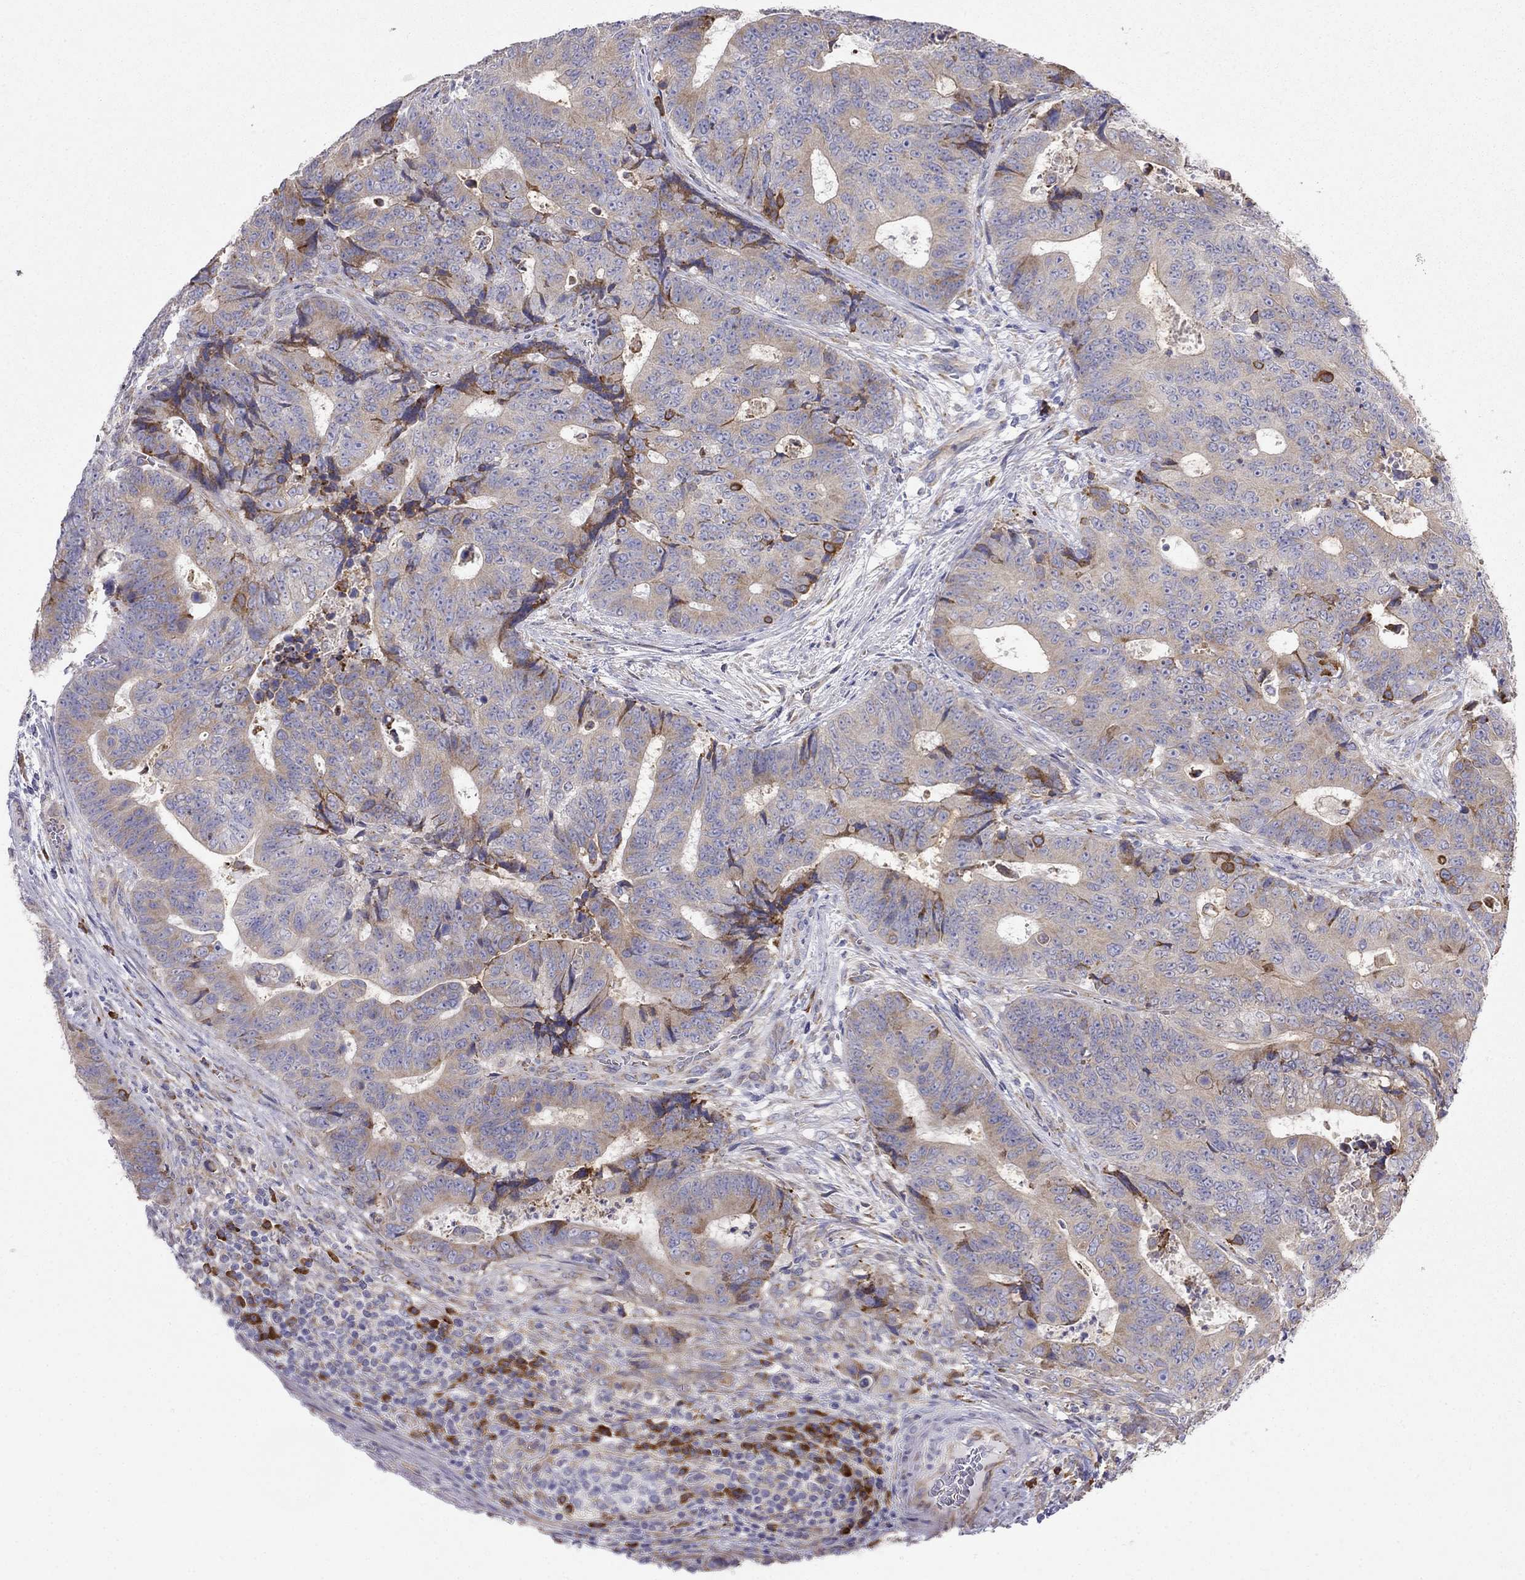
{"staining": {"intensity": "moderate", "quantity": "25%-75%", "location": "cytoplasmic/membranous"}, "tissue": "colorectal cancer", "cell_type": "Tumor cells", "image_type": "cancer", "snomed": [{"axis": "morphology", "description": "Adenocarcinoma, NOS"}, {"axis": "topography", "description": "Colon"}], "caption": "IHC of human colorectal adenocarcinoma demonstrates medium levels of moderate cytoplasmic/membranous expression in about 25%-75% of tumor cells. The protein is stained brown, and the nuclei are stained in blue (DAB IHC with brightfield microscopy, high magnification).", "gene": "LONRF2", "patient": {"sex": "female", "age": 48}}